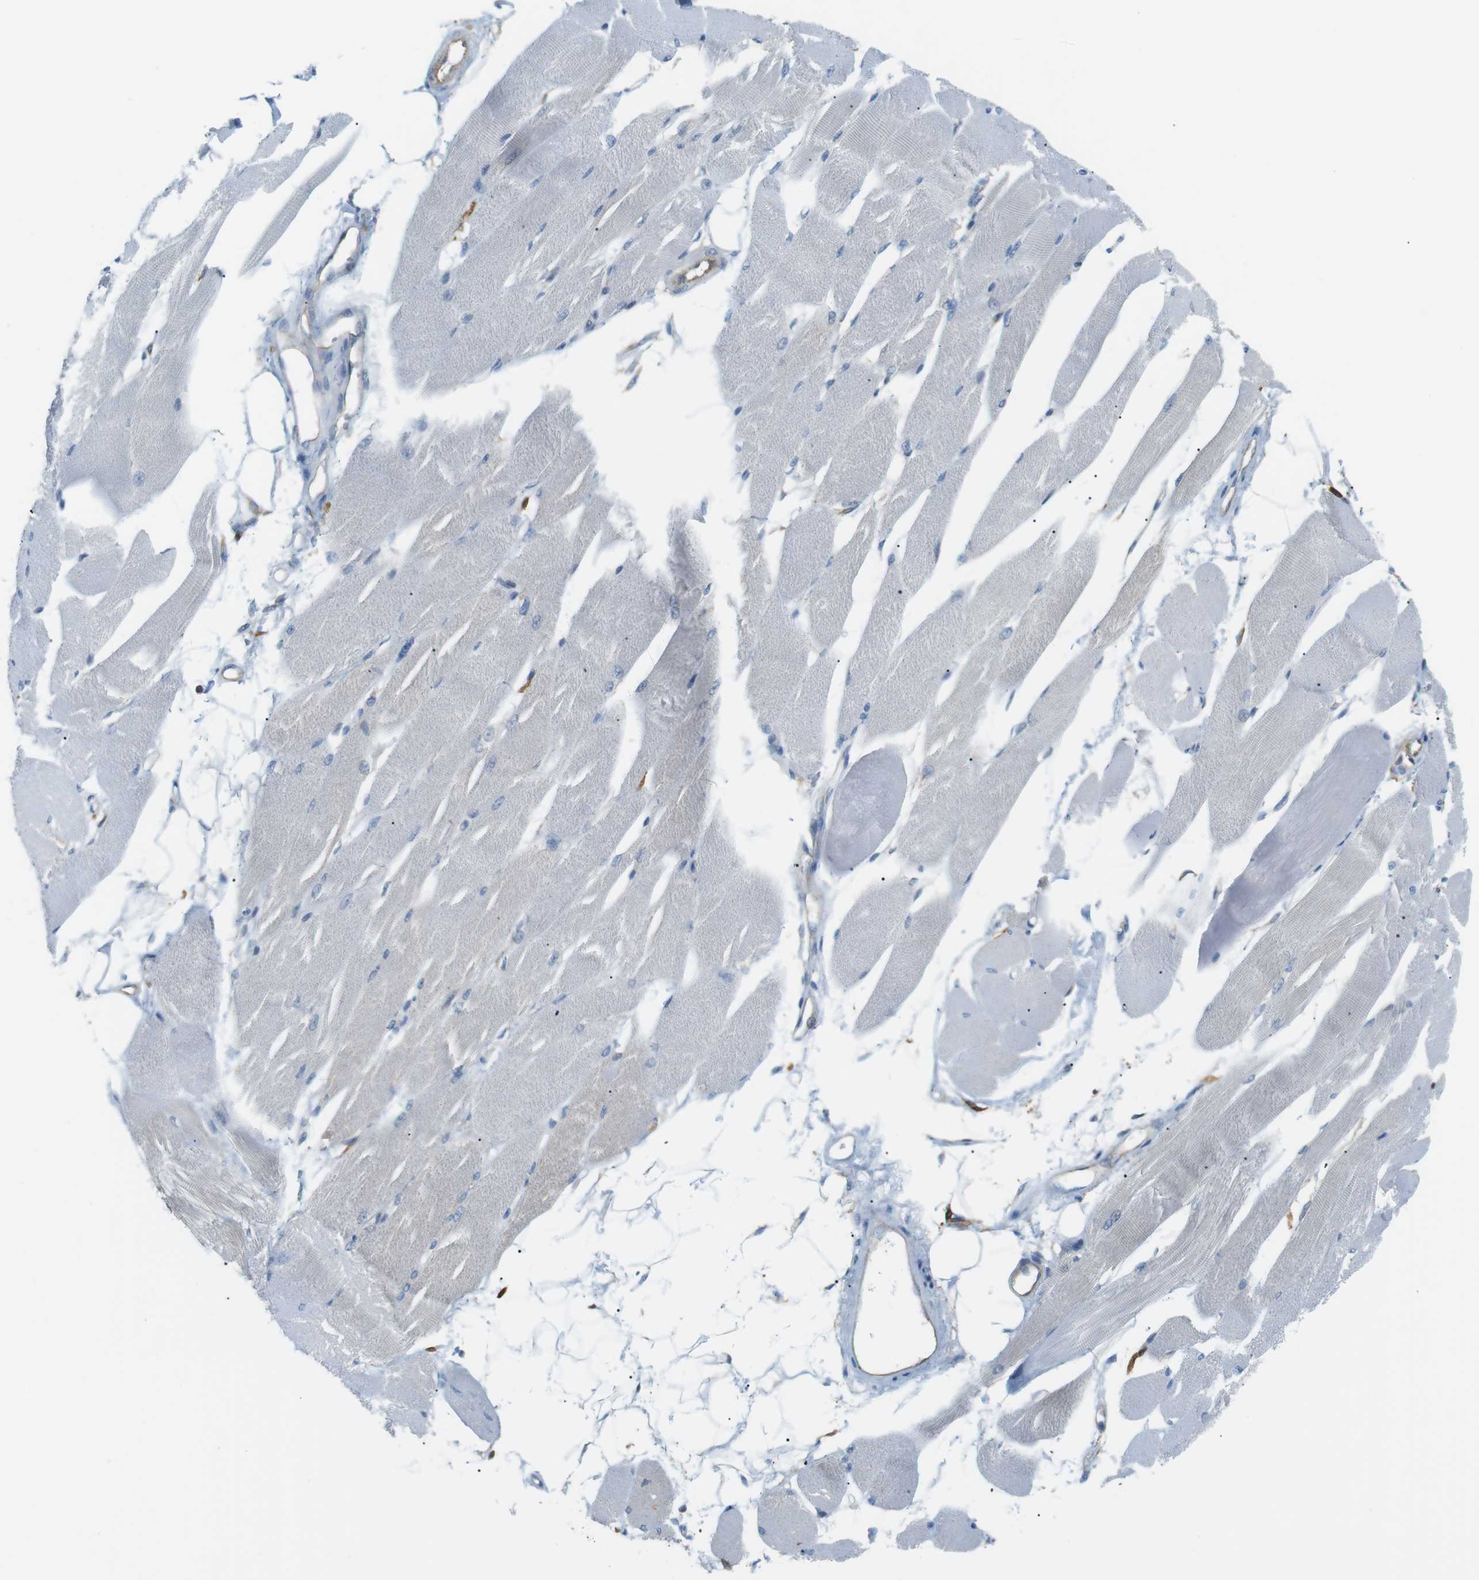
{"staining": {"intensity": "moderate", "quantity": "<25%", "location": "cytoplasmic/membranous"}, "tissue": "skeletal muscle", "cell_type": "Myocytes", "image_type": "normal", "snomed": [{"axis": "morphology", "description": "Normal tissue, NOS"}, {"axis": "topography", "description": "Skeletal muscle"}, {"axis": "topography", "description": "Peripheral nerve tissue"}], "caption": "Immunohistochemical staining of unremarkable skeletal muscle shows moderate cytoplasmic/membranous protein expression in about <25% of myocytes. (DAB IHC, brown staining for protein, blue staining for nuclei).", "gene": "PEPD", "patient": {"sex": "female", "age": 84}}